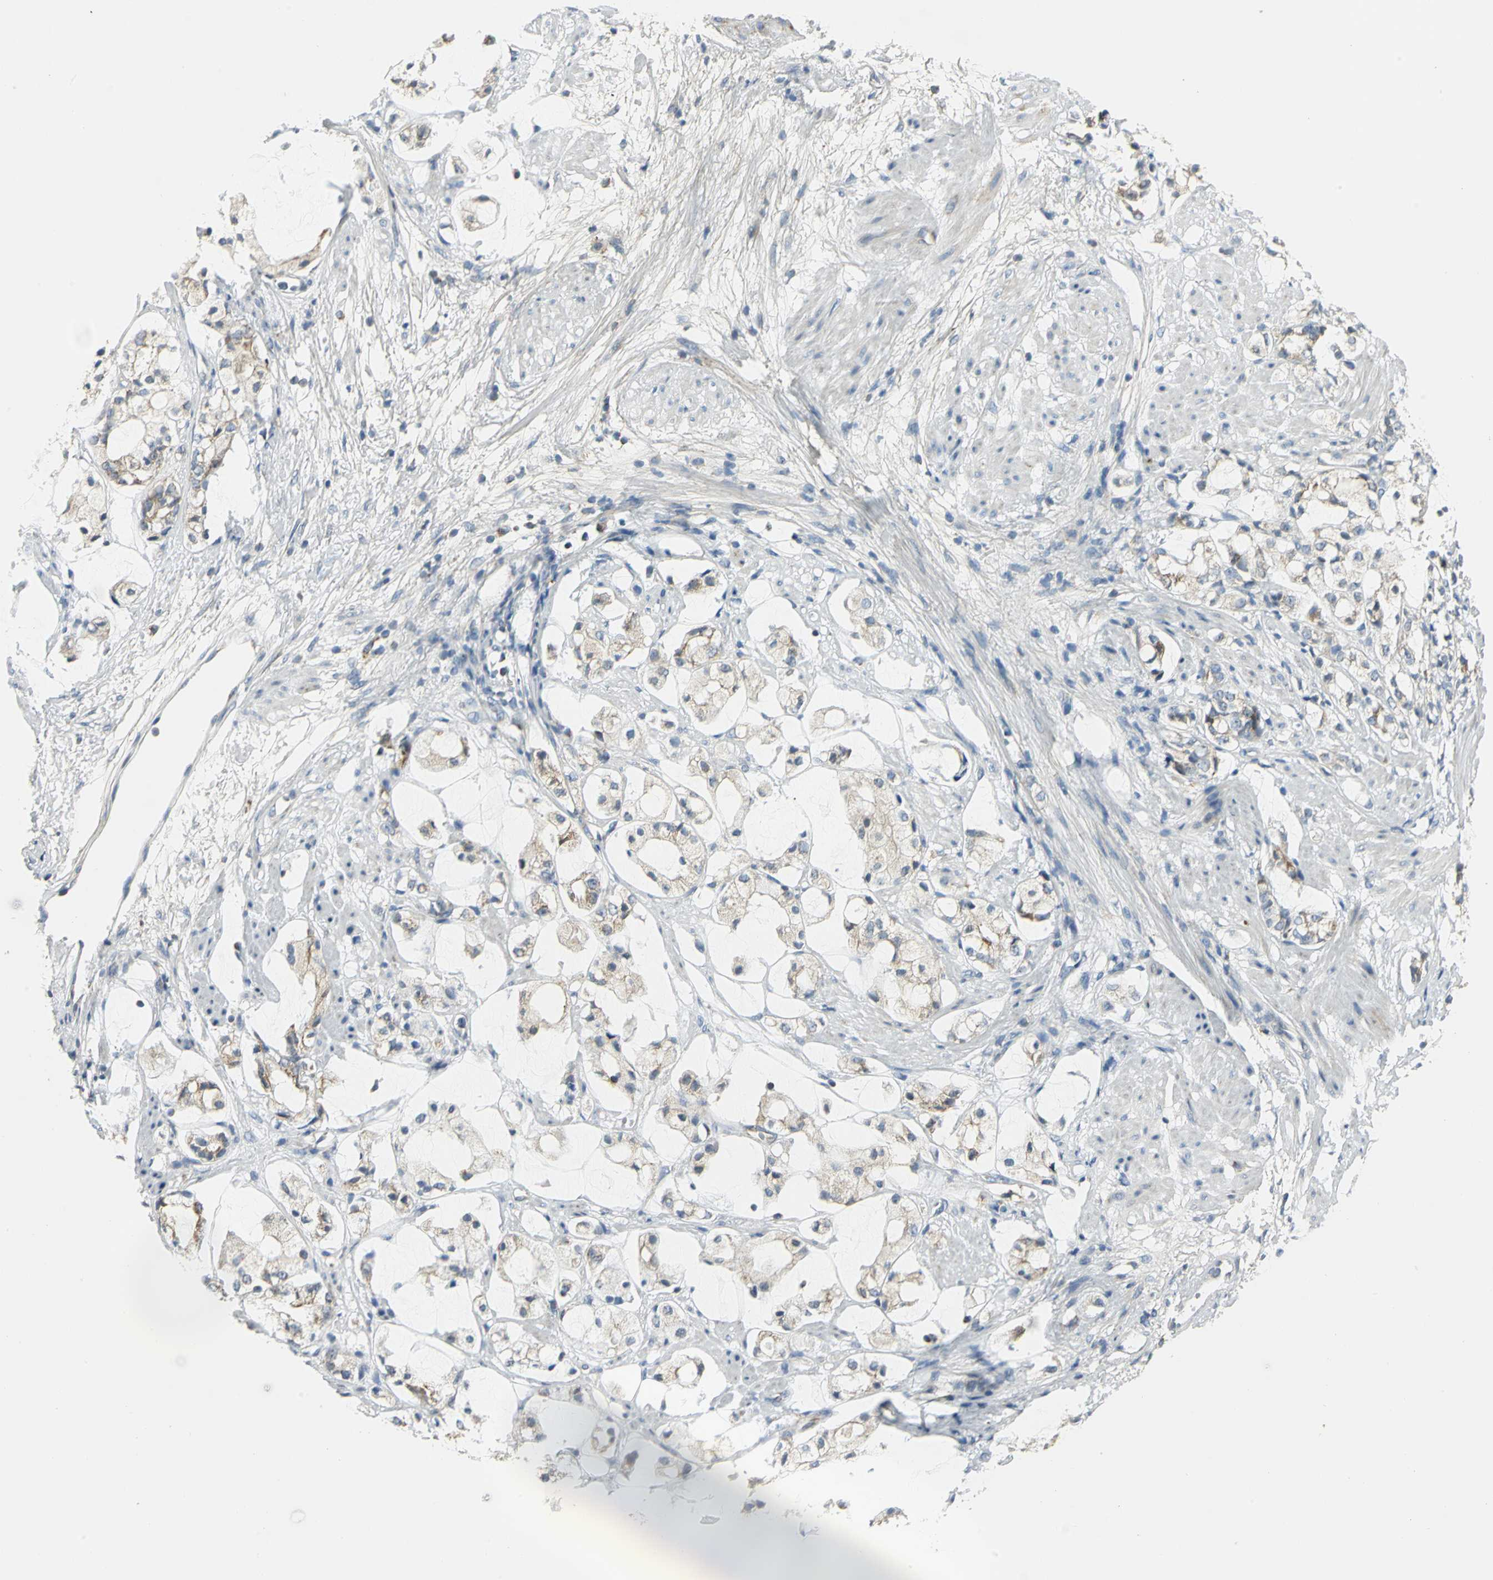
{"staining": {"intensity": "weak", "quantity": "<25%", "location": "cytoplasmic/membranous"}, "tissue": "prostate cancer", "cell_type": "Tumor cells", "image_type": "cancer", "snomed": [{"axis": "morphology", "description": "Adenocarcinoma, High grade"}, {"axis": "topography", "description": "Prostate"}], "caption": "Tumor cells show no significant protein positivity in adenocarcinoma (high-grade) (prostate).", "gene": "ACADM", "patient": {"sex": "male", "age": 85}}